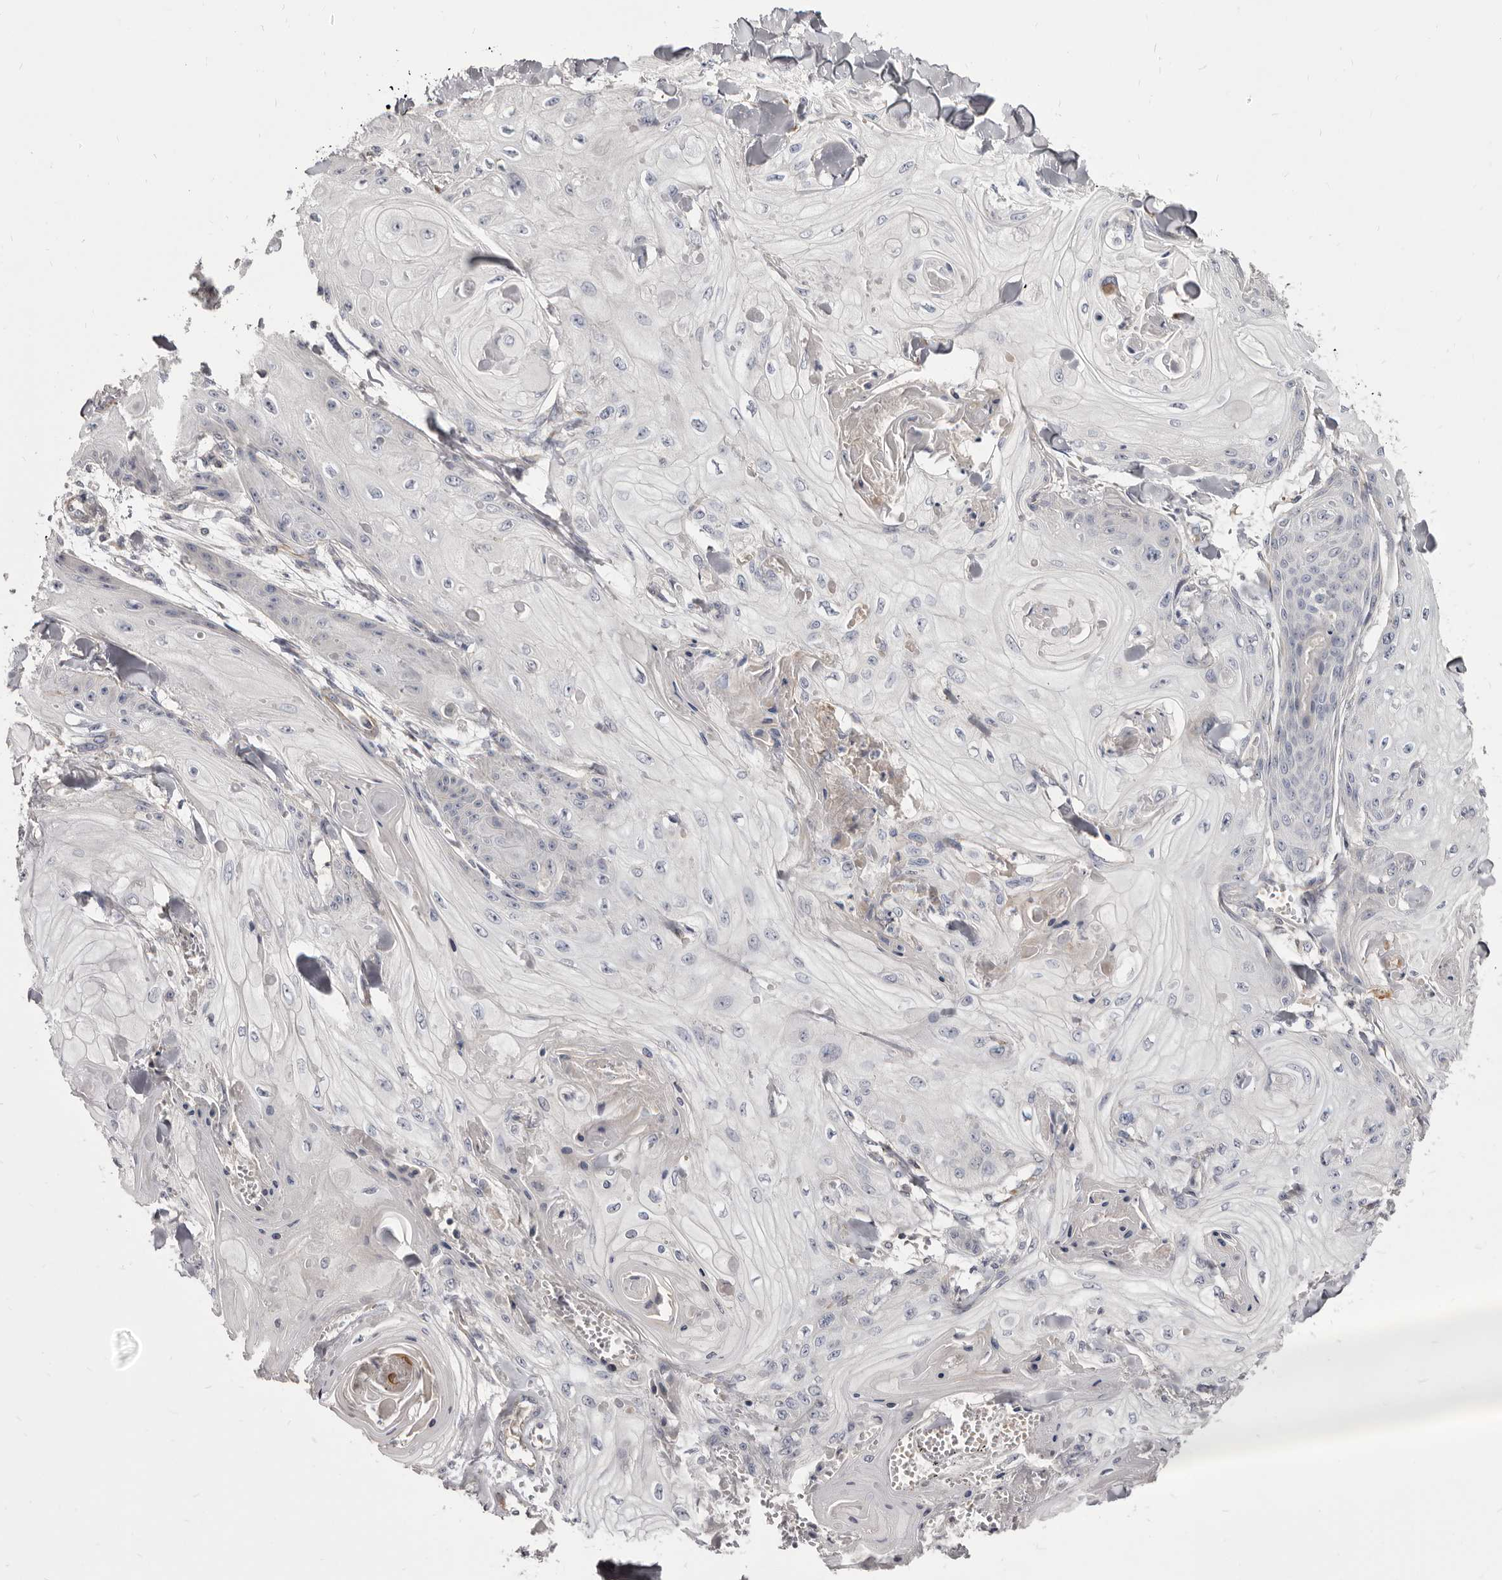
{"staining": {"intensity": "negative", "quantity": "none", "location": "none"}, "tissue": "skin cancer", "cell_type": "Tumor cells", "image_type": "cancer", "snomed": [{"axis": "morphology", "description": "Squamous cell carcinoma, NOS"}, {"axis": "topography", "description": "Skin"}], "caption": "Tumor cells are negative for protein expression in human skin cancer.", "gene": "FAS", "patient": {"sex": "male", "age": 74}}